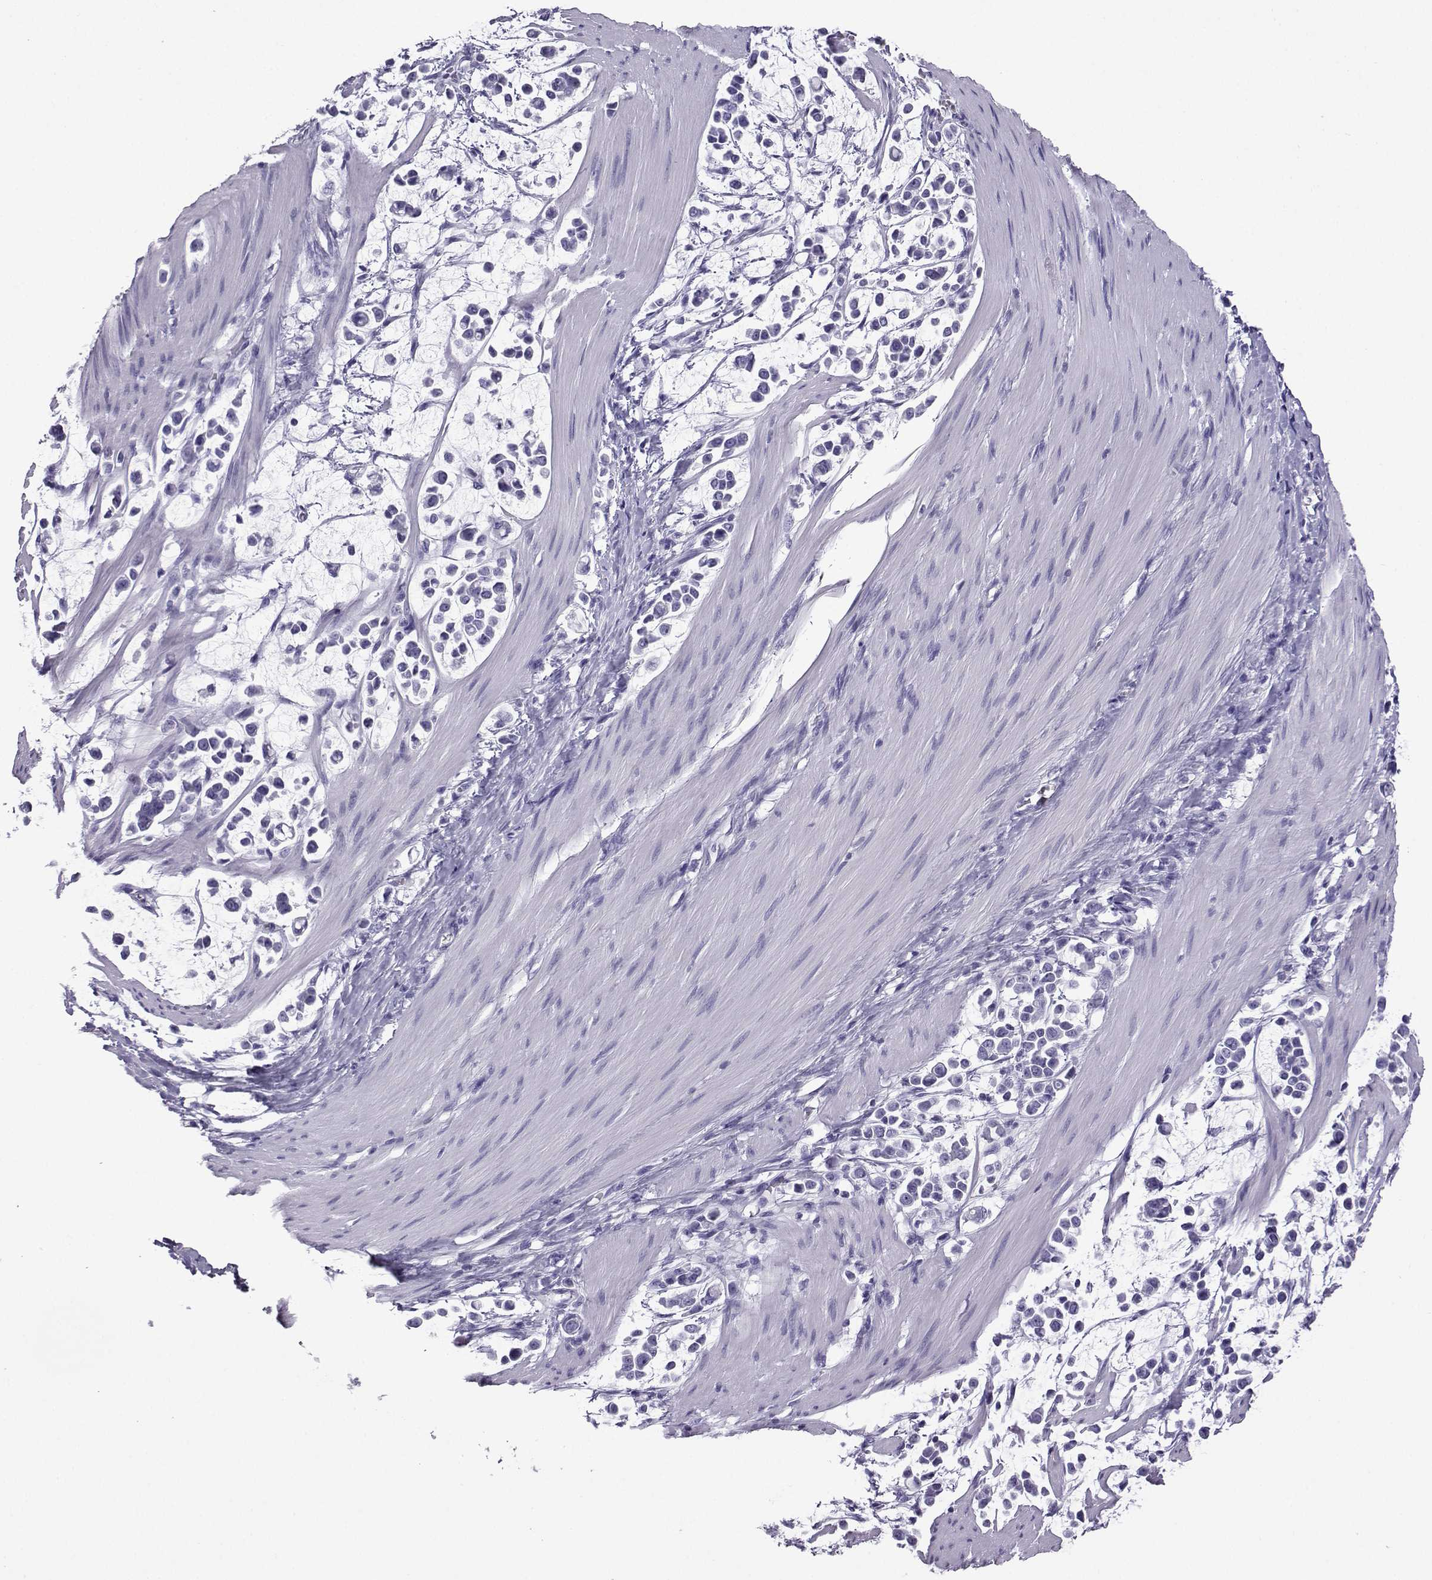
{"staining": {"intensity": "negative", "quantity": "none", "location": "none"}, "tissue": "stomach cancer", "cell_type": "Tumor cells", "image_type": "cancer", "snomed": [{"axis": "morphology", "description": "Adenocarcinoma, NOS"}, {"axis": "topography", "description": "Stomach"}], "caption": "DAB immunohistochemical staining of stomach adenocarcinoma exhibits no significant staining in tumor cells.", "gene": "CD109", "patient": {"sex": "male", "age": 82}}